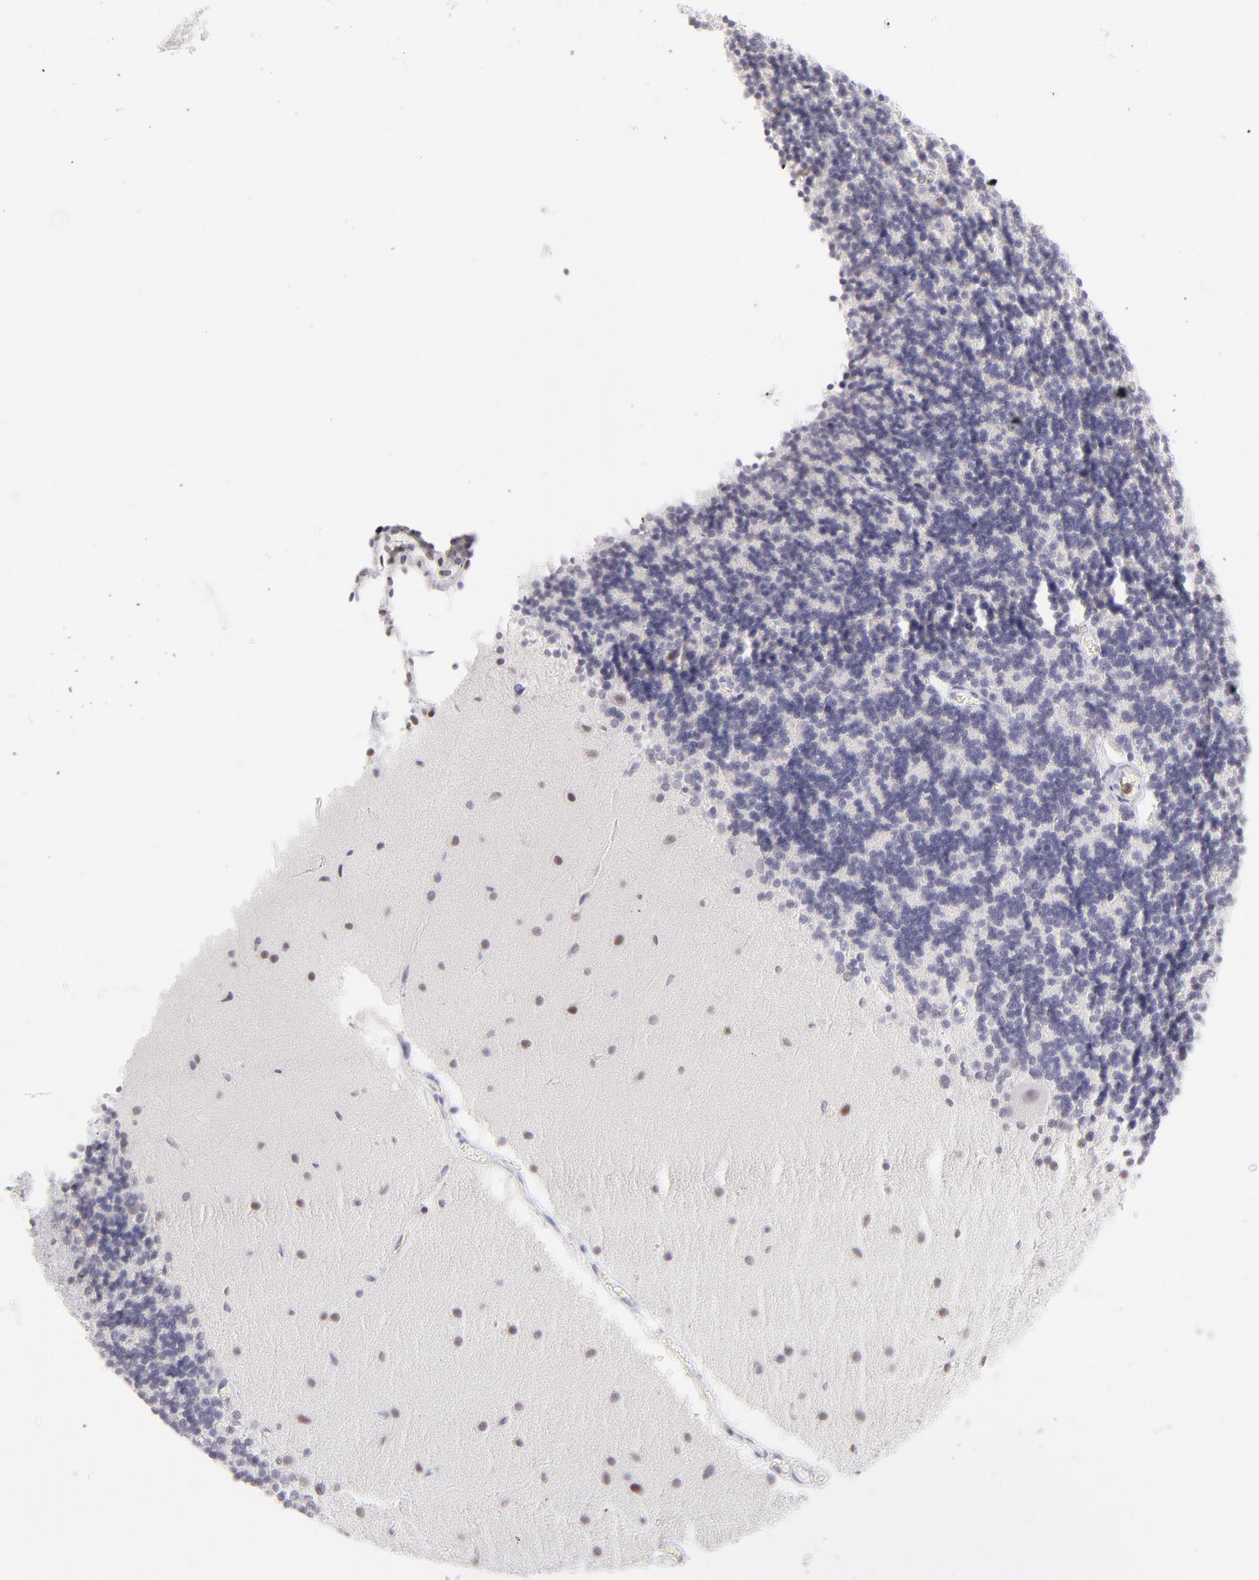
{"staining": {"intensity": "negative", "quantity": "none", "location": "none"}, "tissue": "cerebellum", "cell_type": "Cells in granular layer", "image_type": "normal", "snomed": [{"axis": "morphology", "description": "Normal tissue, NOS"}, {"axis": "topography", "description": "Cerebellum"}], "caption": "This is a micrograph of immunohistochemistry (IHC) staining of unremarkable cerebellum, which shows no expression in cells in granular layer.", "gene": "LTB4R", "patient": {"sex": "female", "age": 54}}